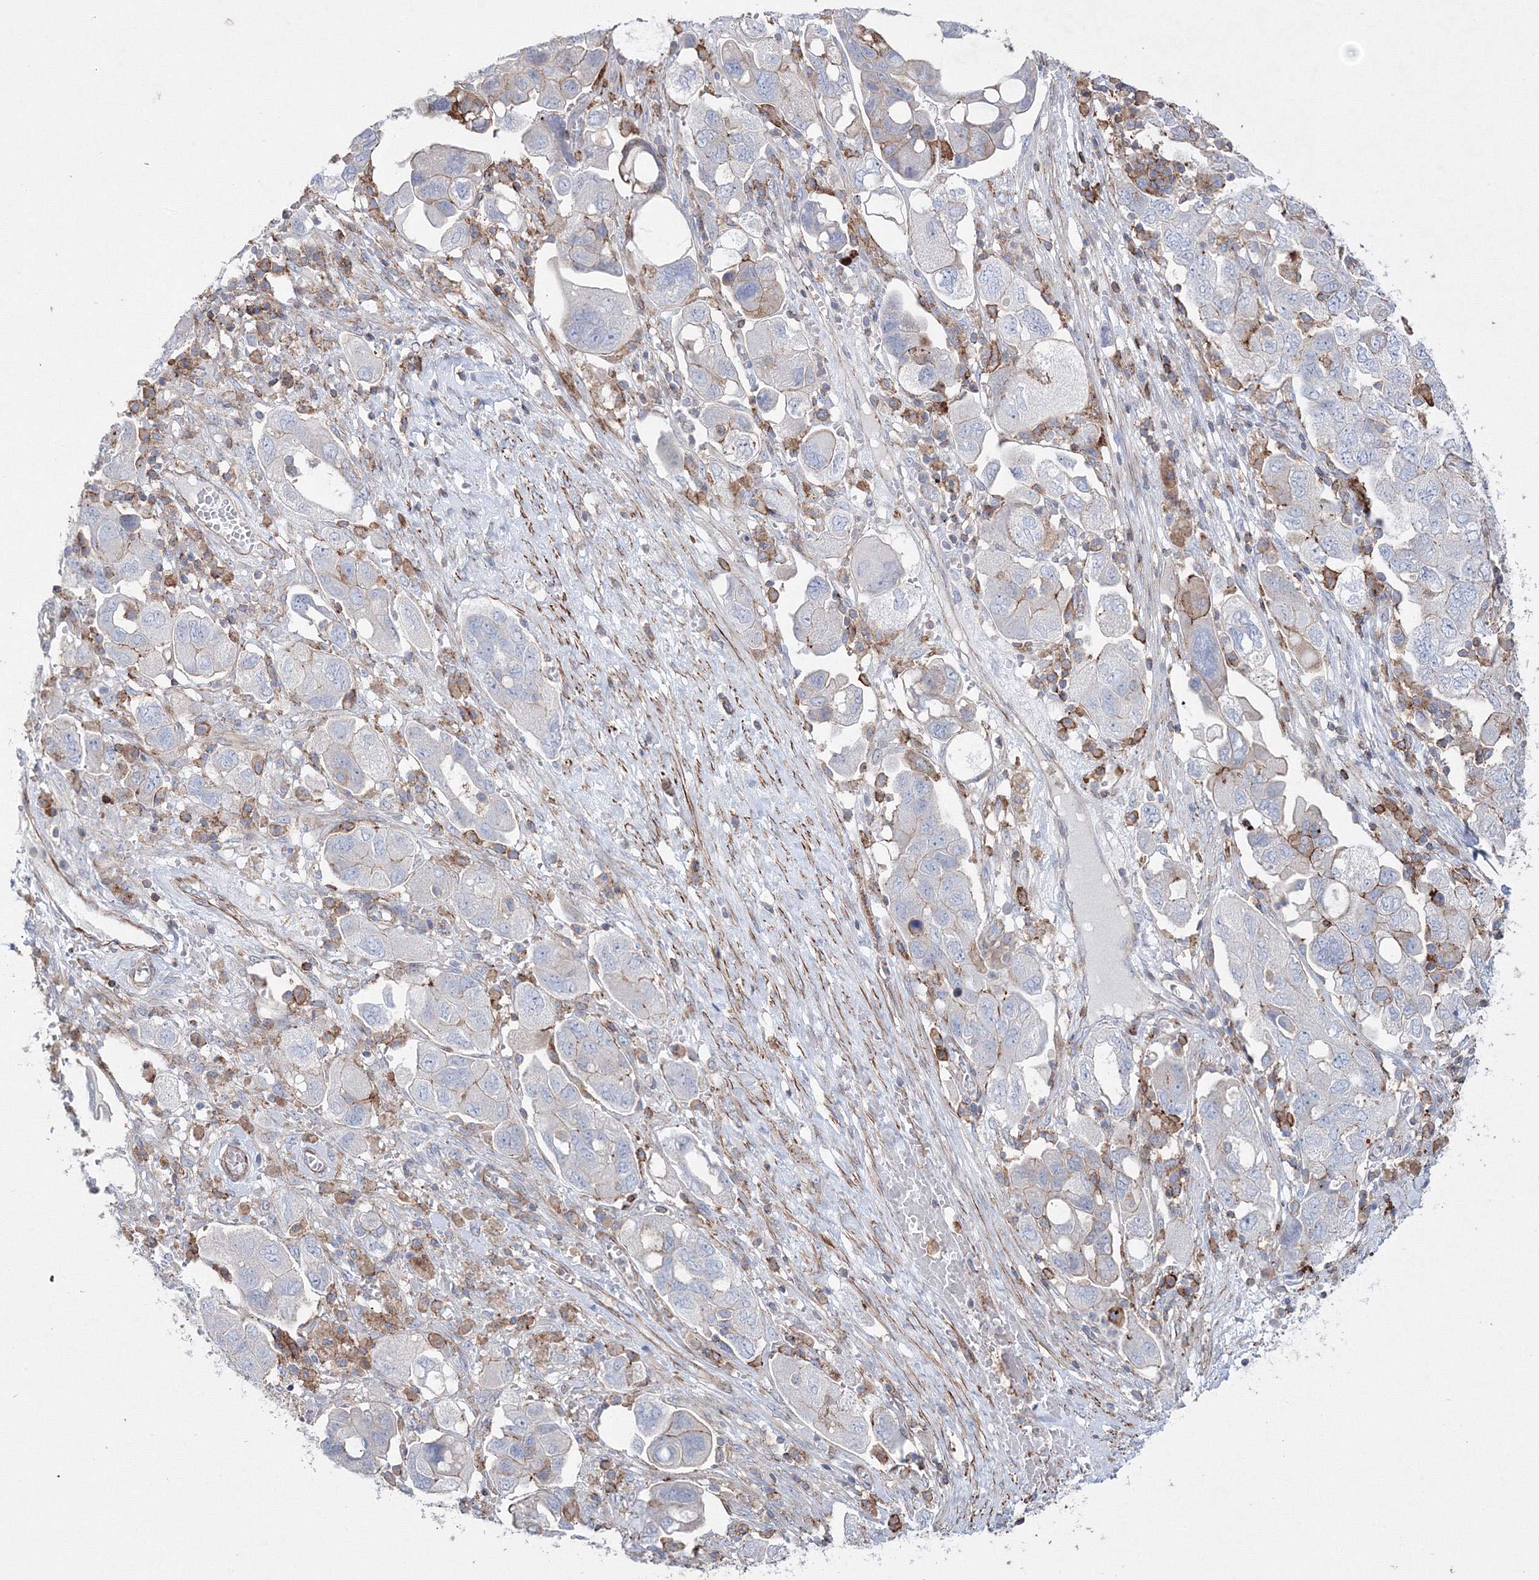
{"staining": {"intensity": "moderate", "quantity": "25%-75%", "location": "cytoplasmic/membranous"}, "tissue": "ovarian cancer", "cell_type": "Tumor cells", "image_type": "cancer", "snomed": [{"axis": "morphology", "description": "Carcinoma, NOS"}, {"axis": "morphology", "description": "Cystadenocarcinoma, serous, NOS"}, {"axis": "topography", "description": "Ovary"}], "caption": "A medium amount of moderate cytoplasmic/membranous expression is seen in about 25%-75% of tumor cells in serous cystadenocarcinoma (ovarian) tissue.", "gene": "GPR82", "patient": {"sex": "female", "age": 69}}